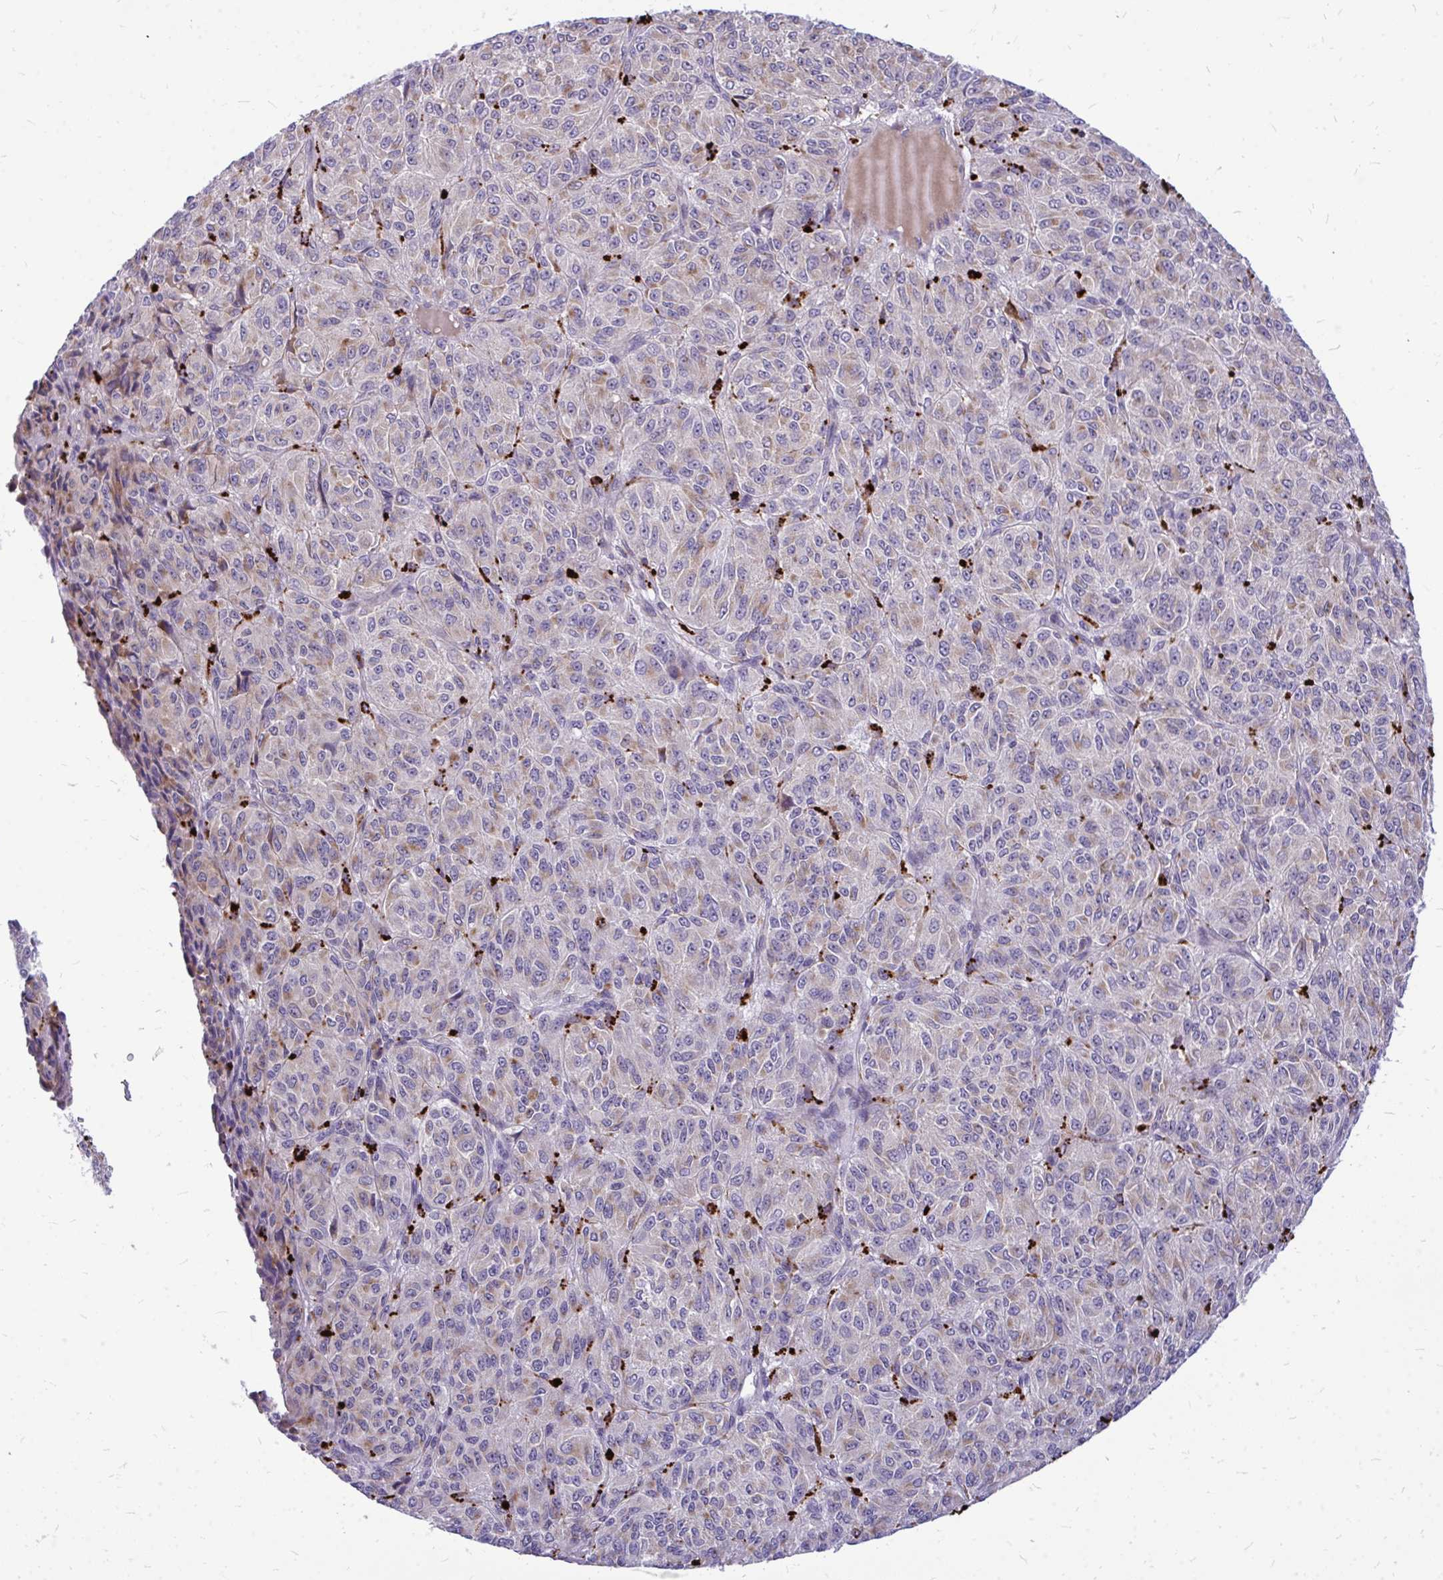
{"staining": {"intensity": "weak", "quantity": "<25%", "location": "cytoplasmic/membranous"}, "tissue": "melanoma", "cell_type": "Tumor cells", "image_type": "cancer", "snomed": [{"axis": "morphology", "description": "Malignant melanoma, Metastatic site"}, {"axis": "topography", "description": "Brain"}], "caption": "This is an immunohistochemistry (IHC) photomicrograph of human melanoma. There is no positivity in tumor cells.", "gene": "ZSCAN25", "patient": {"sex": "female", "age": 56}}